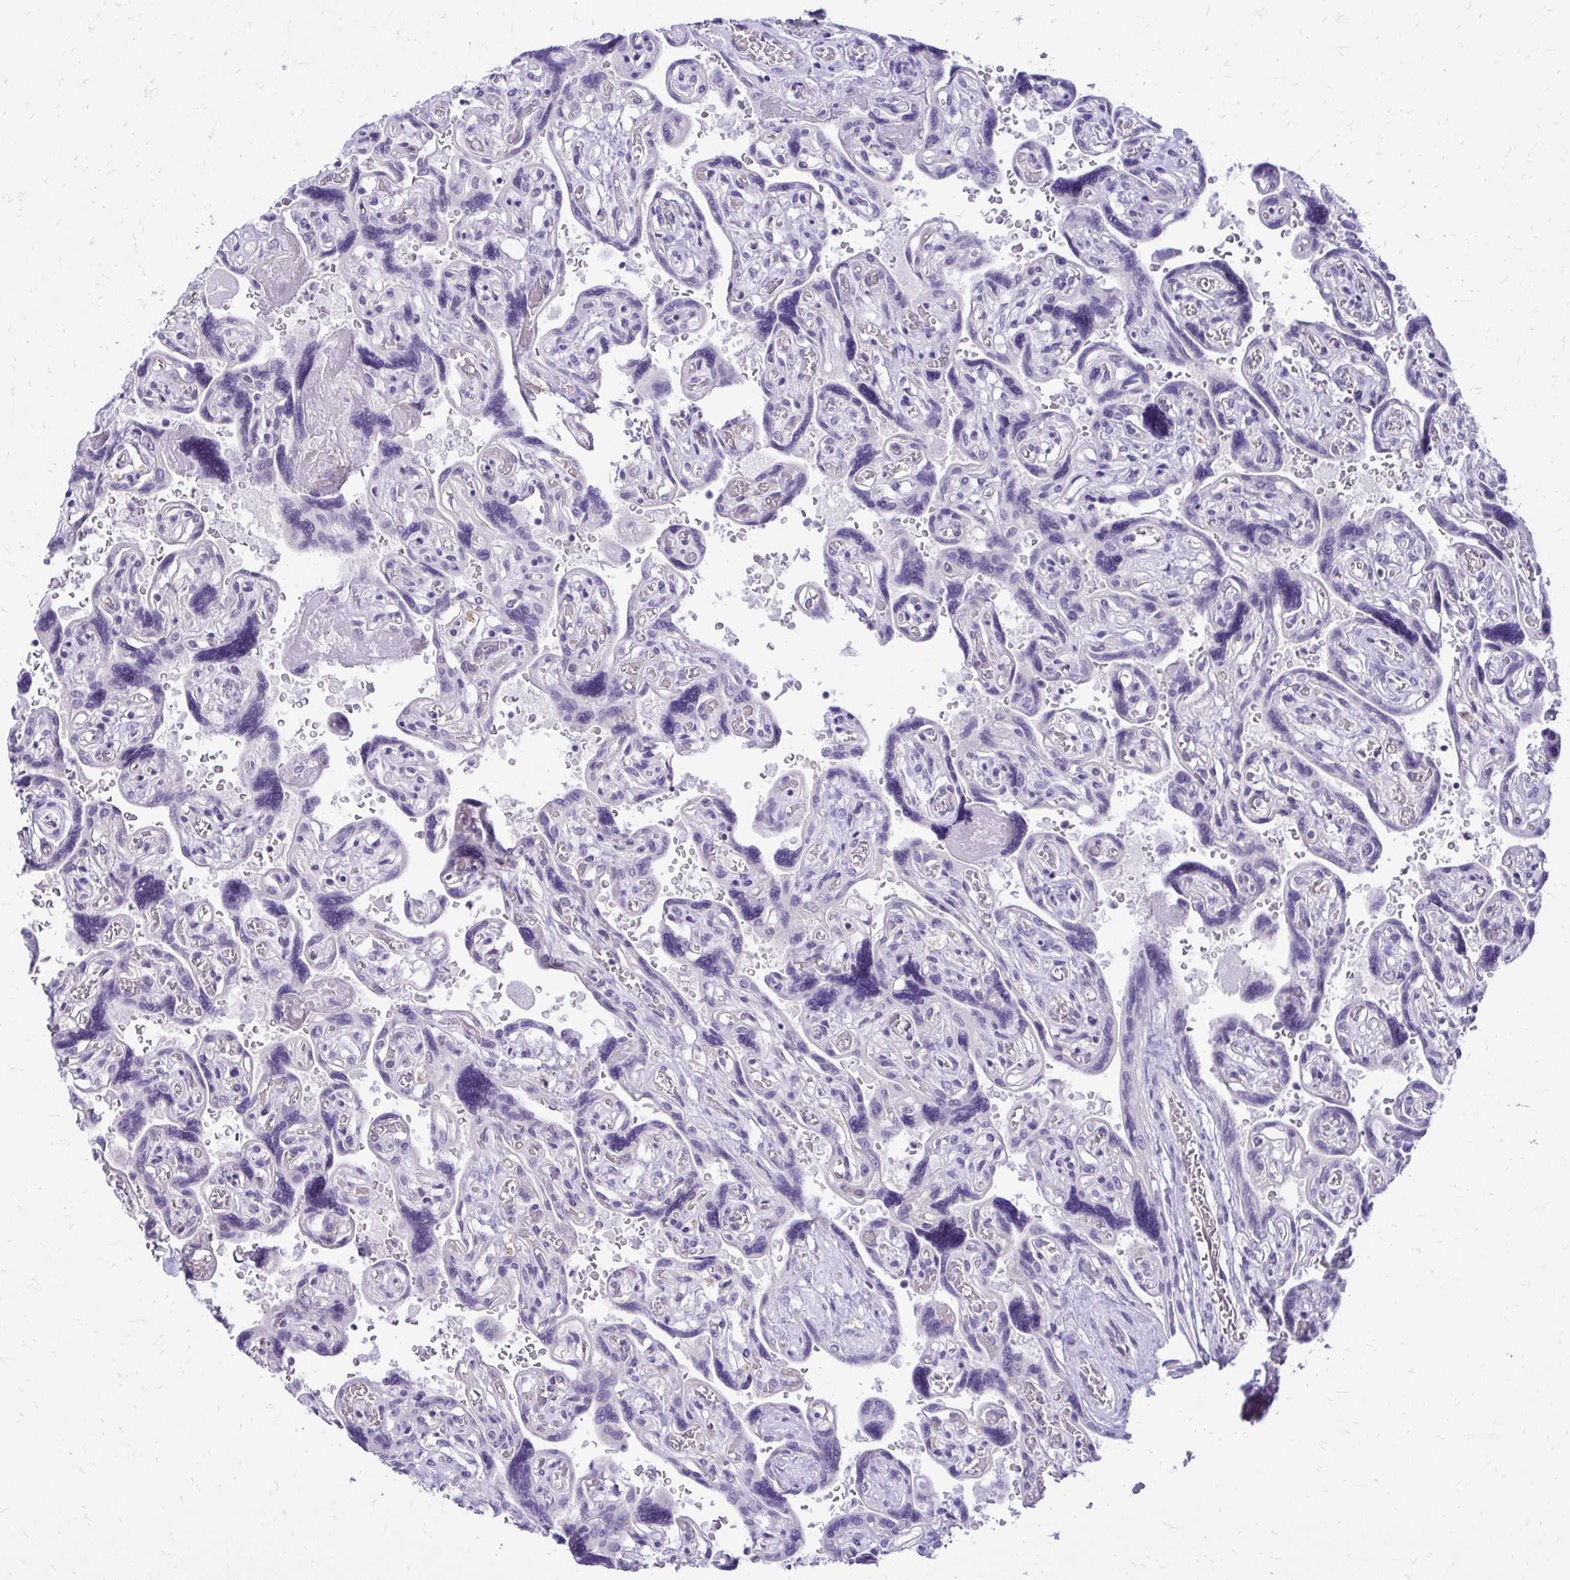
{"staining": {"intensity": "negative", "quantity": "none", "location": "none"}, "tissue": "placenta", "cell_type": "Decidual cells", "image_type": "normal", "snomed": [{"axis": "morphology", "description": "Normal tissue, NOS"}, {"axis": "topography", "description": "Placenta"}], "caption": "Immunohistochemistry micrograph of benign placenta stained for a protein (brown), which reveals no staining in decidual cells.", "gene": "NIFK", "patient": {"sex": "female", "age": 32}}